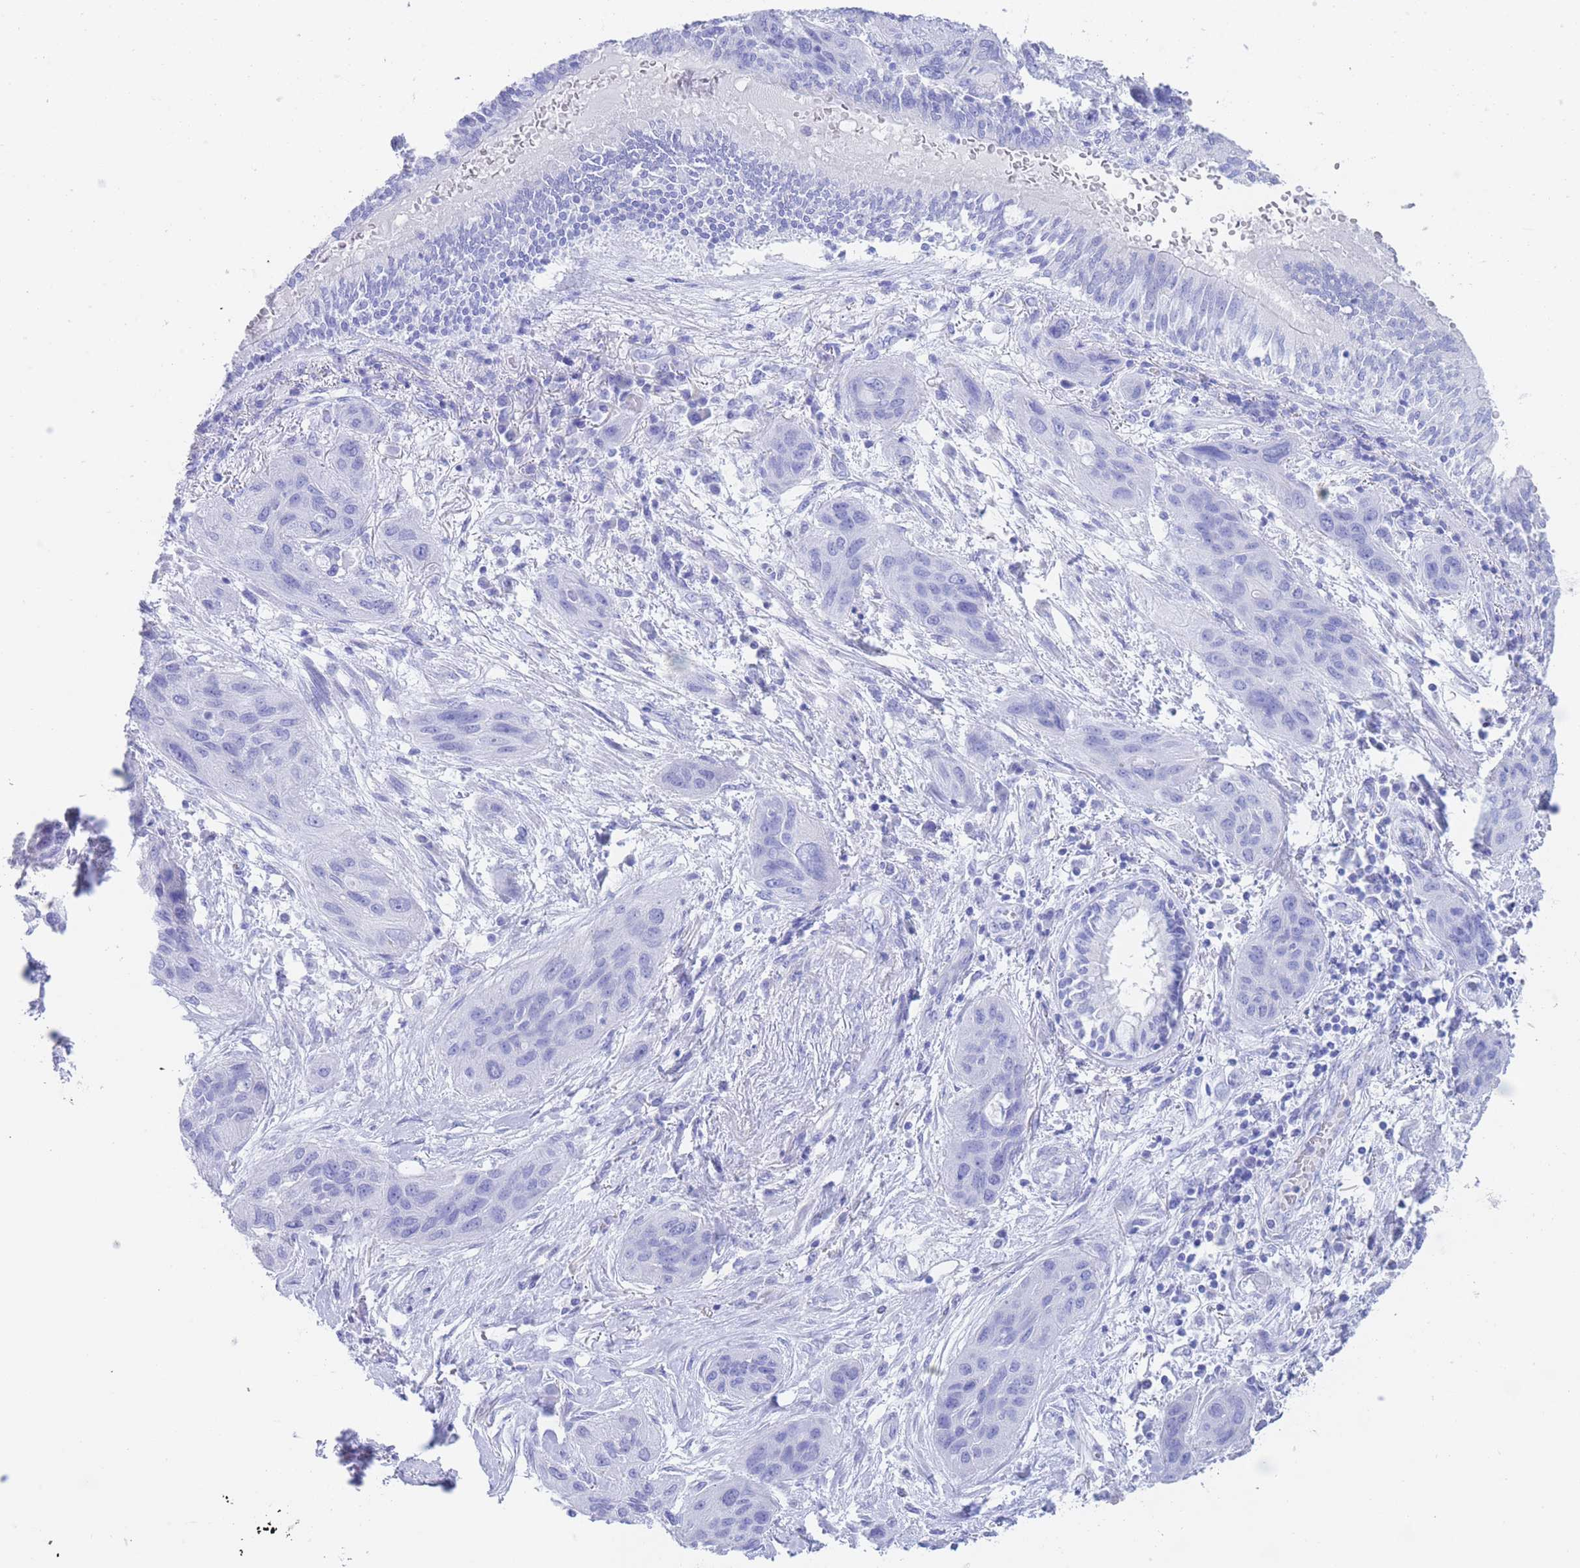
{"staining": {"intensity": "negative", "quantity": "none", "location": "none"}, "tissue": "lung cancer", "cell_type": "Tumor cells", "image_type": "cancer", "snomed": [{"axis": "morphology", "description": "Squamous cell carcinoma, NOS"}, {"axis": "topography", "description": "Lung"}], "caption": "This is a photomicrograph of immunohistochemistry (IHC) staining of lung cancer, which shows no staining in tumor cells.", "gene": "SLCO1B3", "patient": {"sex": "female", "age": 70}}